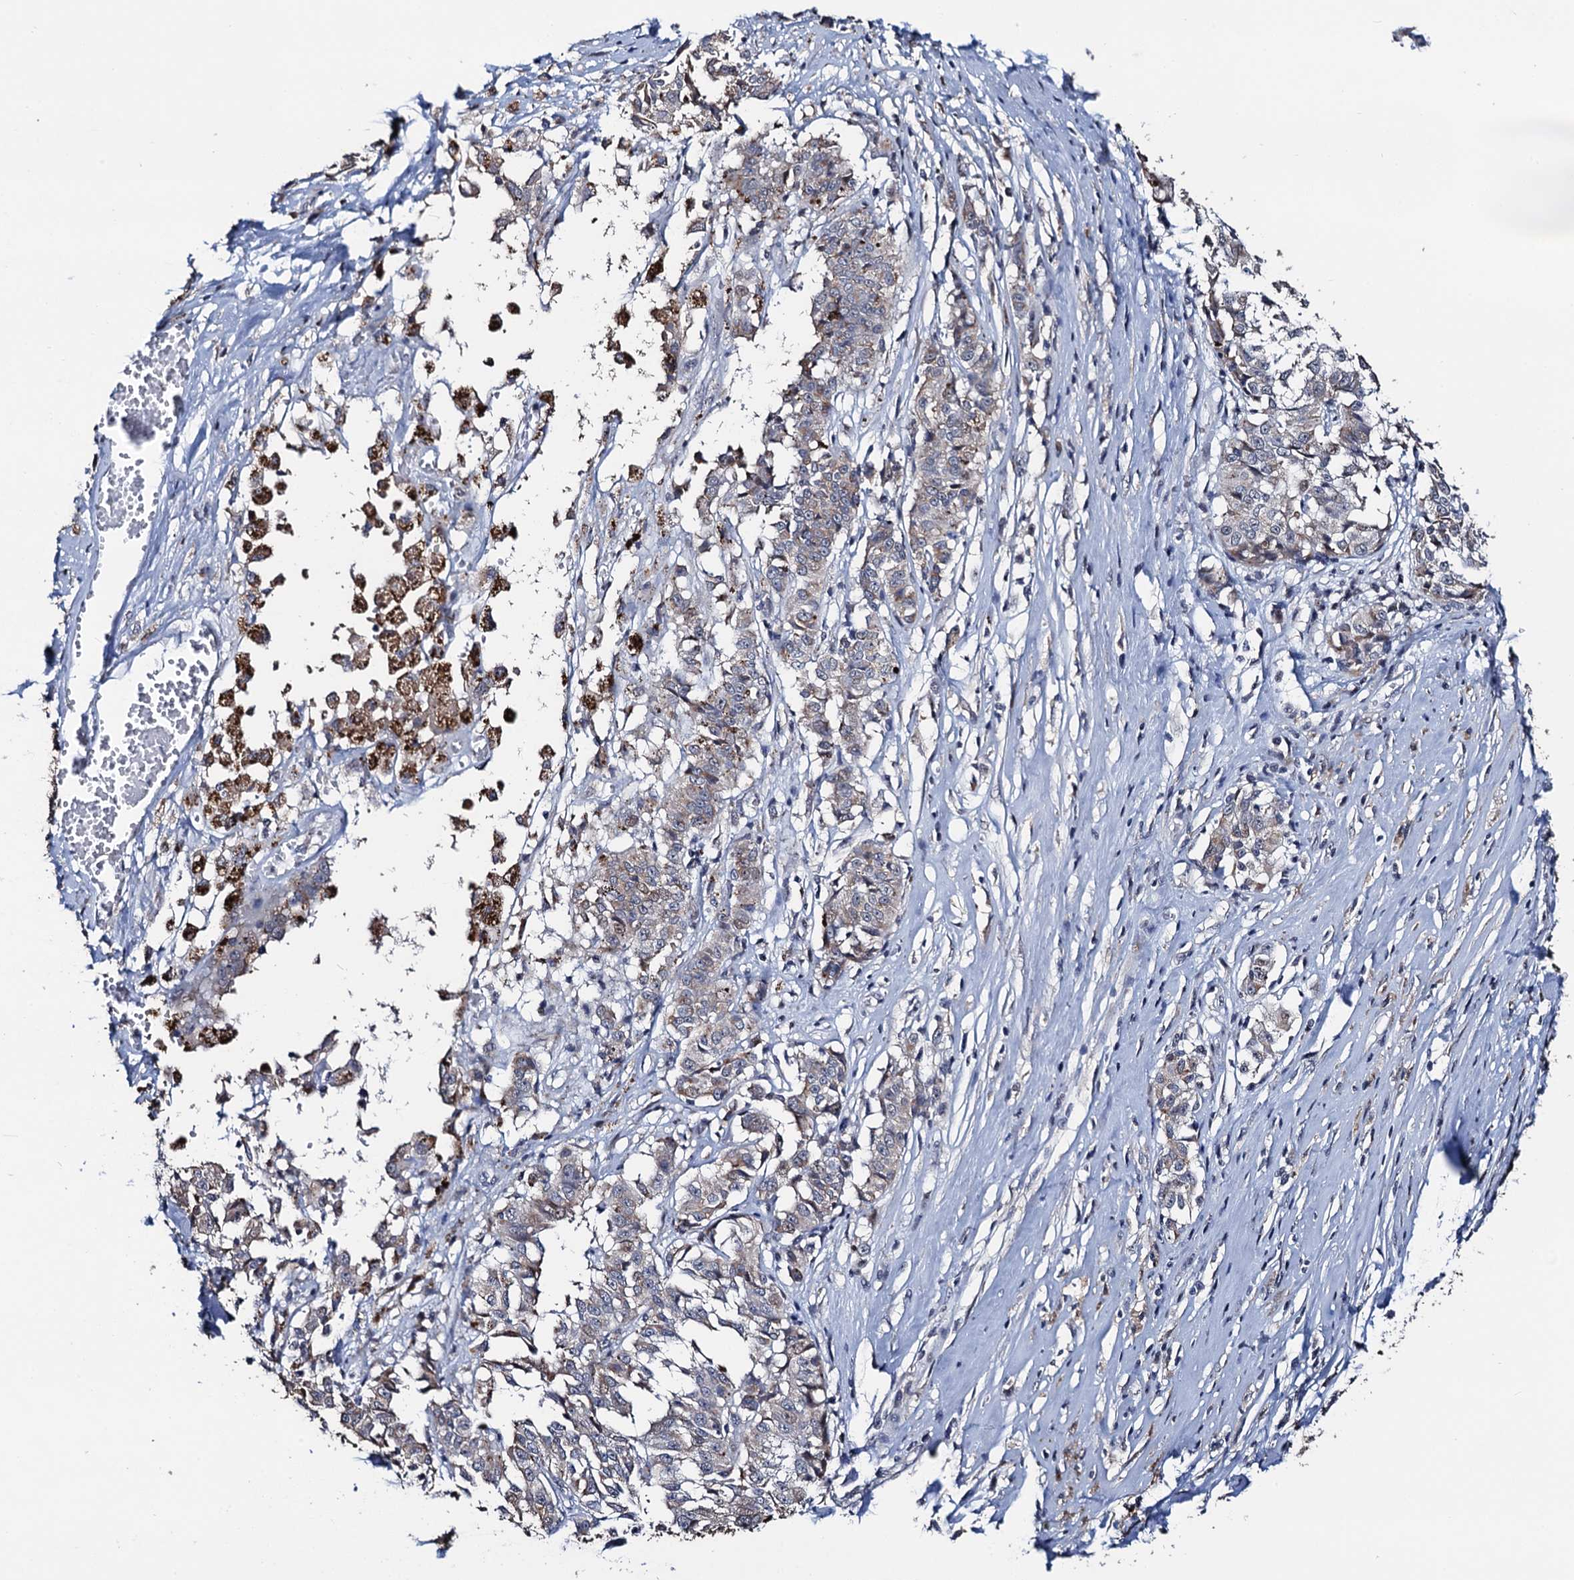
{"staining": {"intensity": "weak", "quantity": "<25%", "location": "cytoplasmic/membranous"}, "tissue": "melanoma", "cell_type": "Tumor cells", "image_type": "cancer", "snomed": [{"axis": "morphology", "description": "Malignant melanoma, NOS"}, {"axis": "topography", "description": "Skin"}], "caption": "Immunohistochemistry (IHC) of malignant melanoma demonstrates no positivity in tumor cells.", "gene": "FAM222A", "patient": {"sex": "female", "age": 72}}